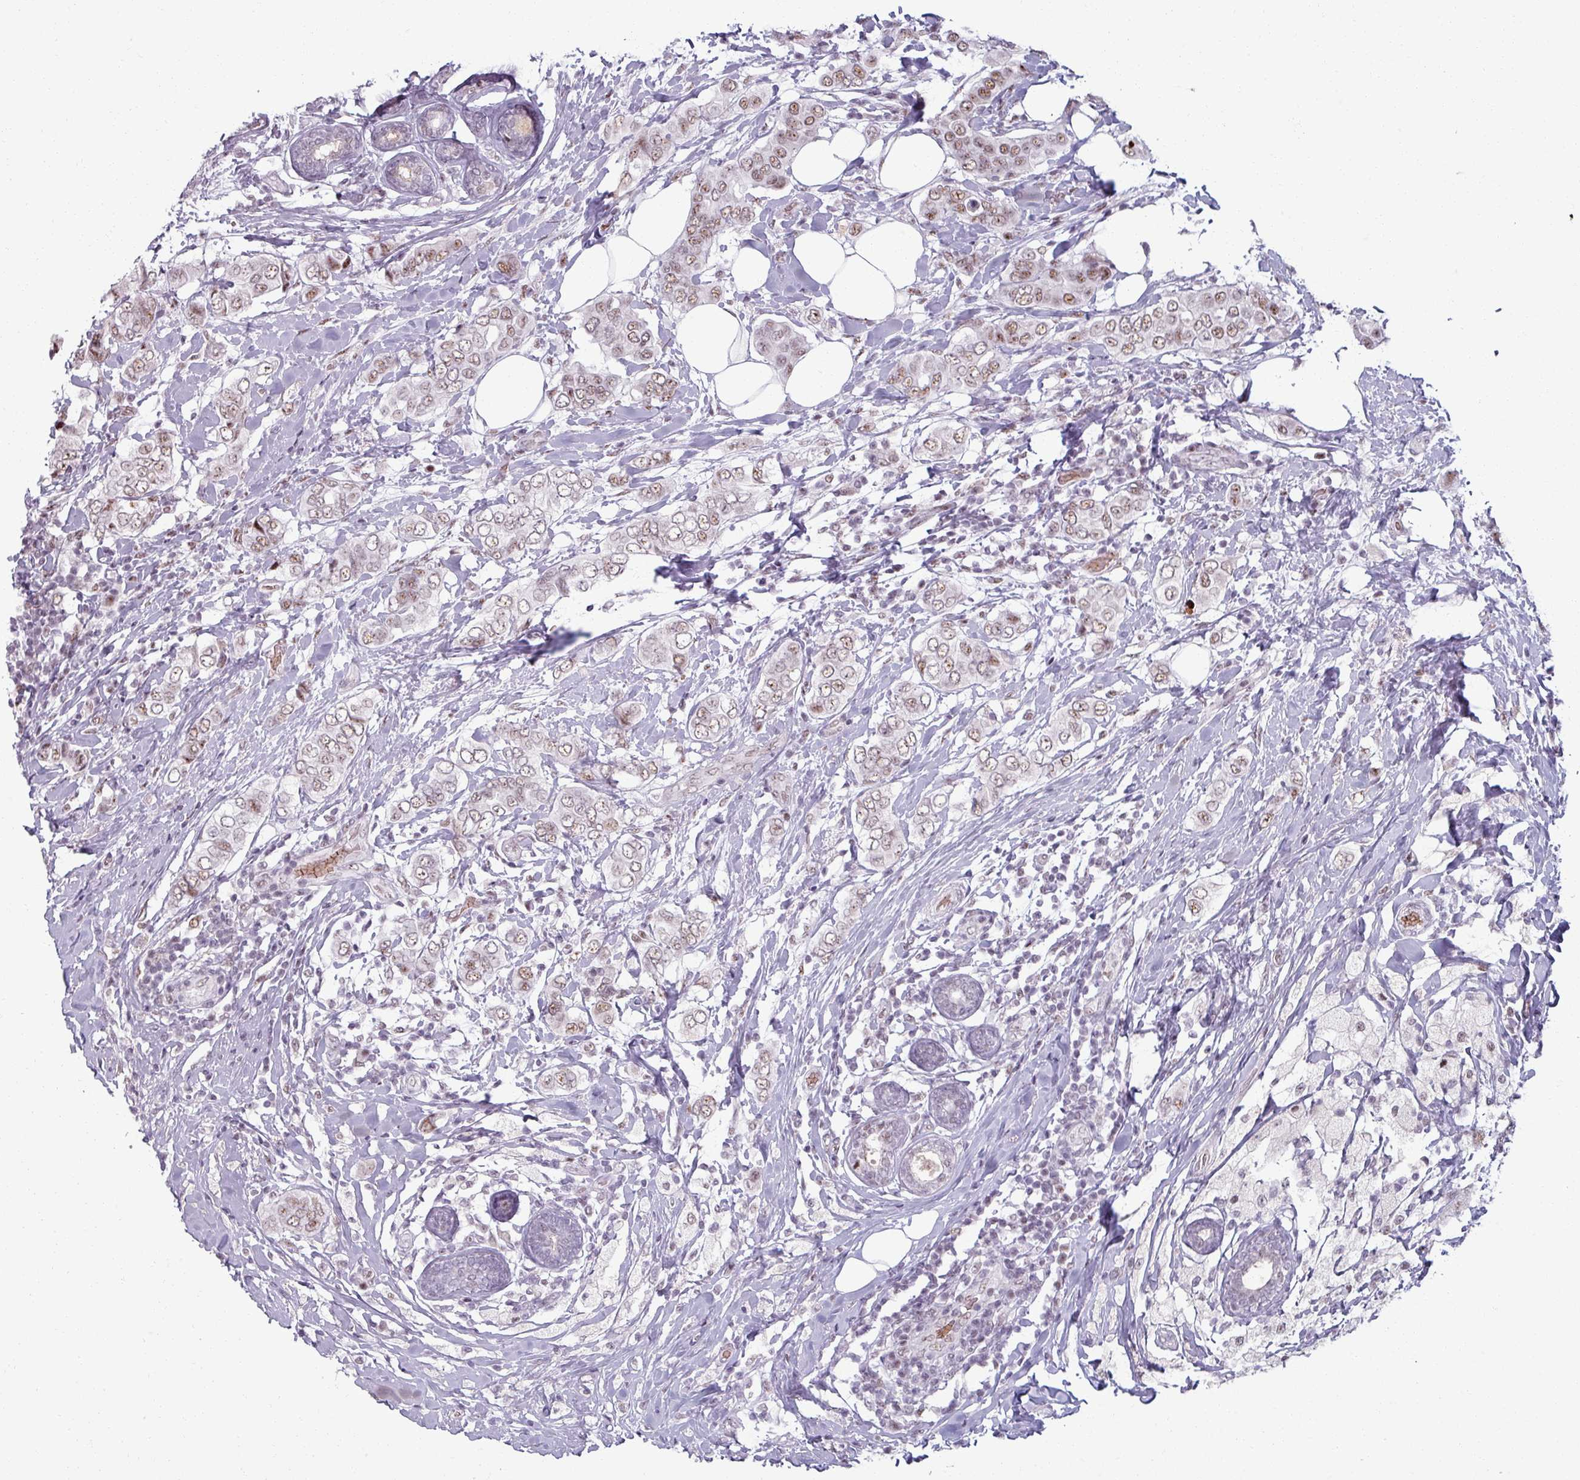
{"staining": {"intensity": "weak", "quantity": ">75%", "location": "nuclear"}, "tissue": "breast cancer", "cell_type": "Tumor cells", "image_type": "cancer", "snomed": [{"axis": "morphology", "description": "Lobular carcinoma"}, {"axis": "topography", "description": "Breast"}], "caption": "Breast cancer was stained to show a protein in brown. There is low levels of weak nuclear positivity in about >75% of tumor cells.", "gene": "NCOR1", "patient": {"sex": "female", "age": 51}}